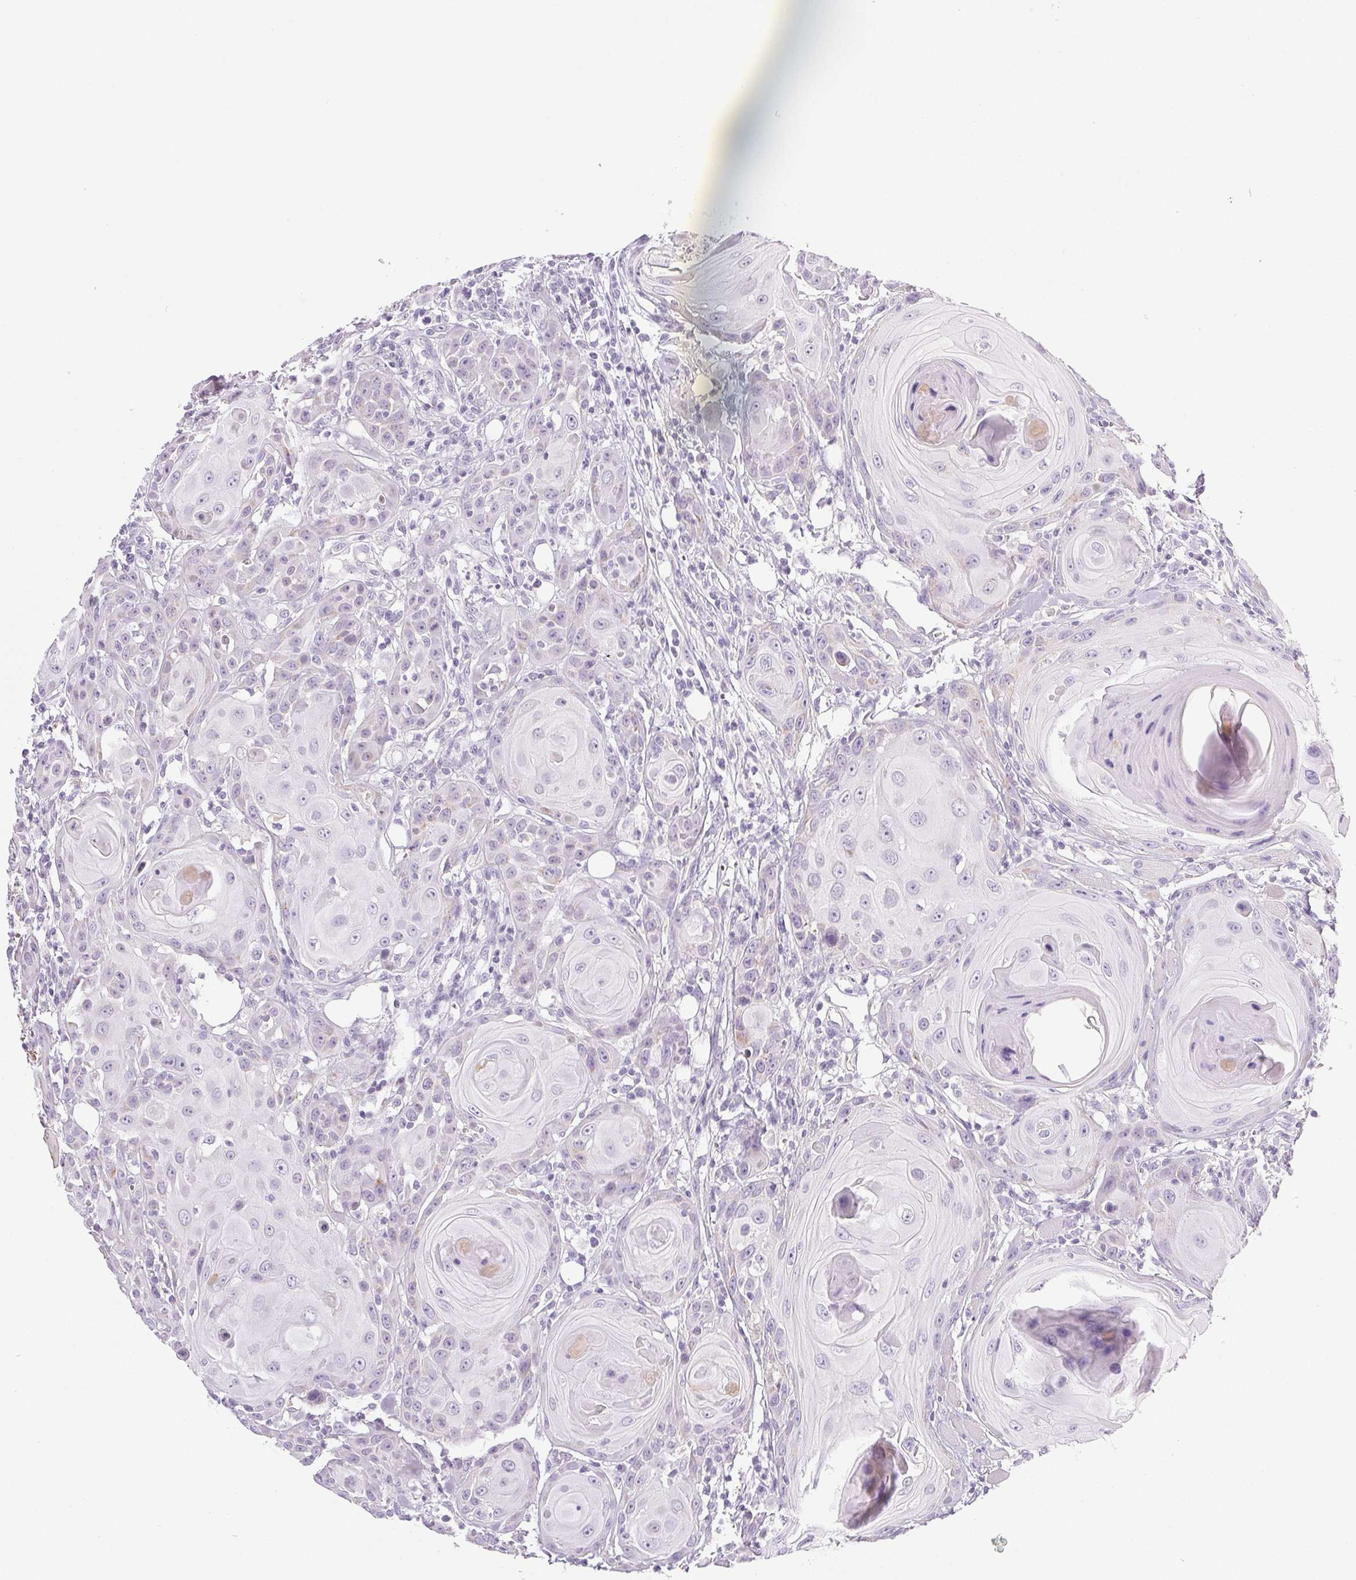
{"staining": {"intensity": "weak", "quantity": "<25%", "location": "cytoplasmic/membranous"}, "tissue": "head and neck cancer", "cell_type": "Tumor cells", "image_type": "cancer", "snomed": [{"axis": "morphology", "description": "Squamous cell carcinoma, NOS"}, {"axis": "topography", "description": "Head-Neck"}], "caption": "Tumor cells show no significant staining in head and neck cancer.", "gene": "COL7A1", "patient": {"sex": "female", "age": 80}}